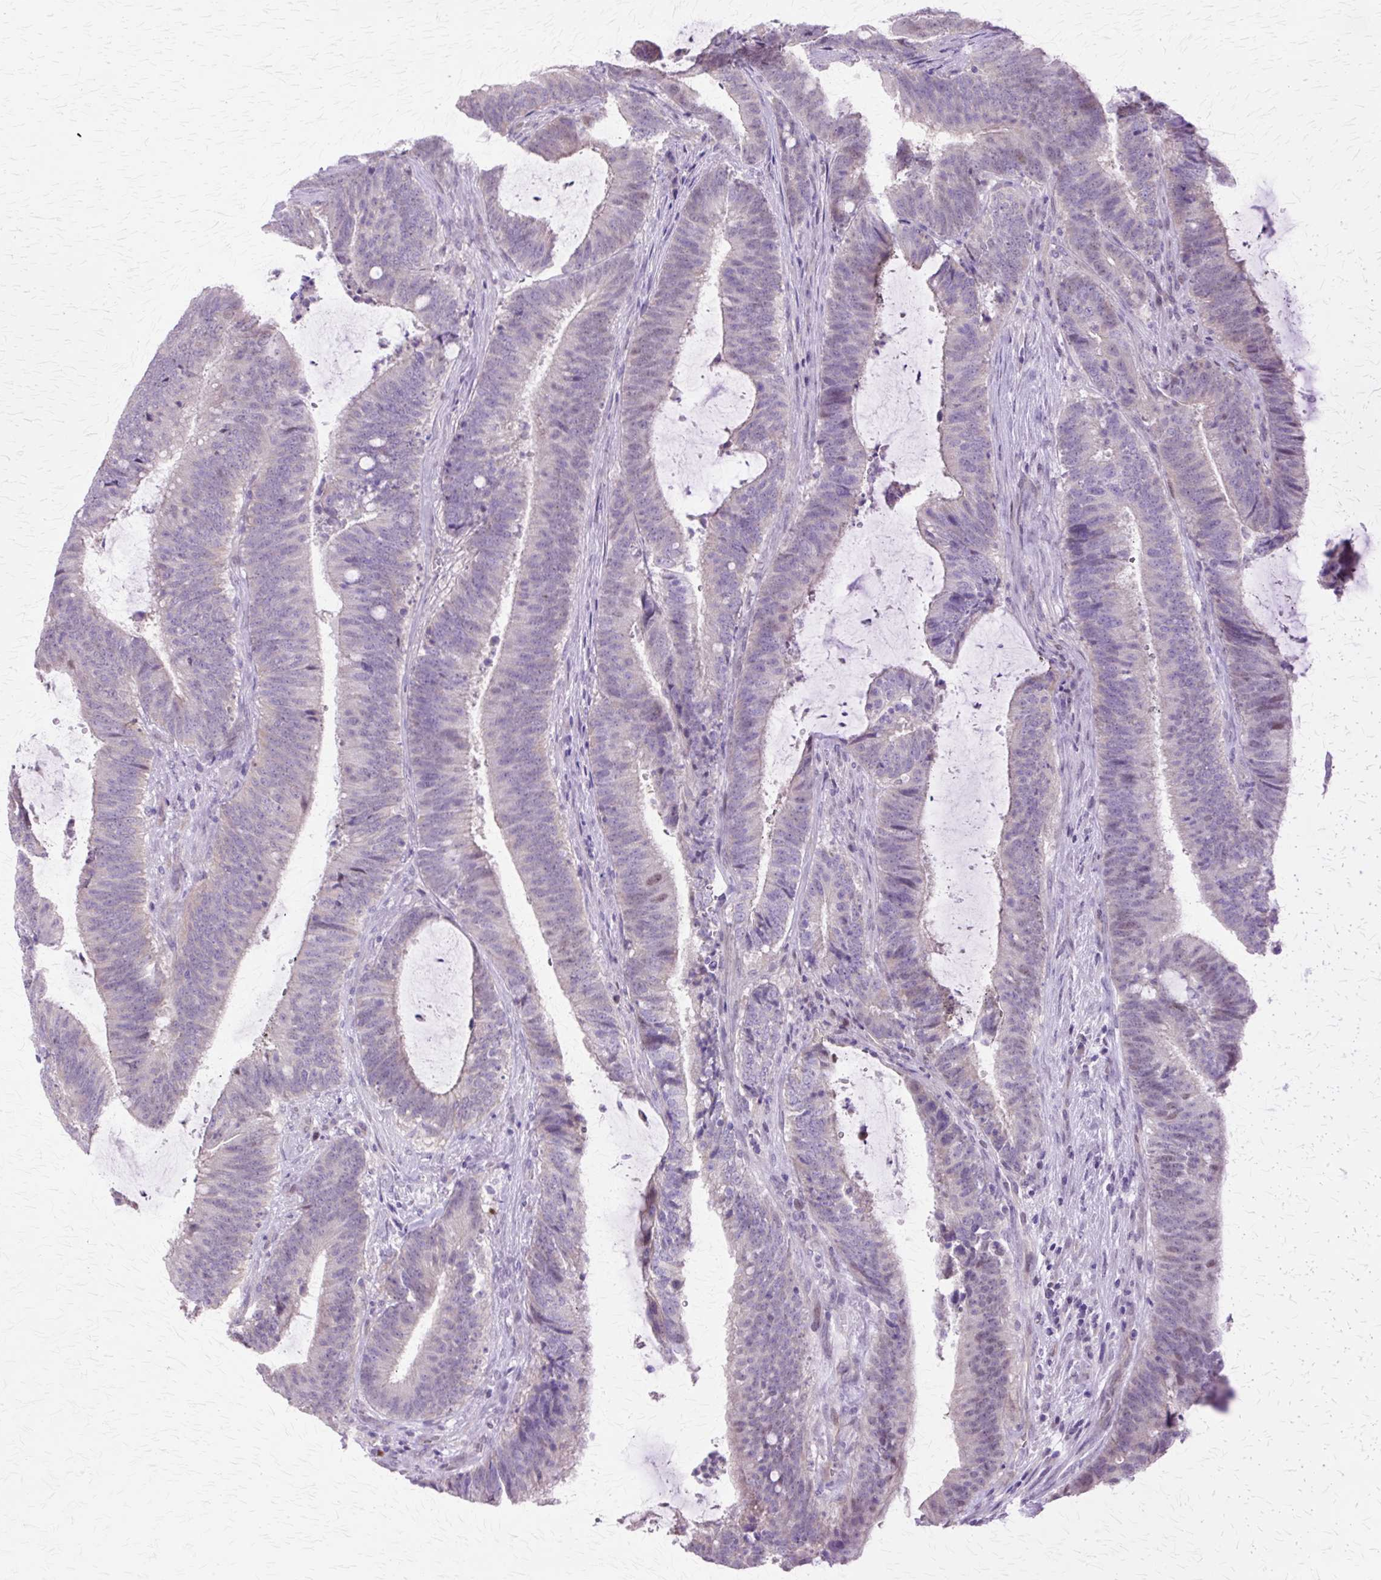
{"staining": {"intensity": "negative", "quantity": "none", "location": "none"}, "tissue": "colorectal cancer", "cell_type": "Tumor cells", "image_type": "cancer", "snomed": [{"axis": "morphology", "description": "Adenocarcinoma, NOS"}, {"axis": "topography", "description": "Colon"}], "caption": "High power microscopy photomicrograph of an immunohistochemistry (IHC) histopathology image of colorectal cancer, revealing no significant staining in tumor cells. (DAB immunohistochemistry (IHC) with hematoxylin counter stain).", "gene": "HSPA8", "patient": {"sex": "female", "age": 43}}